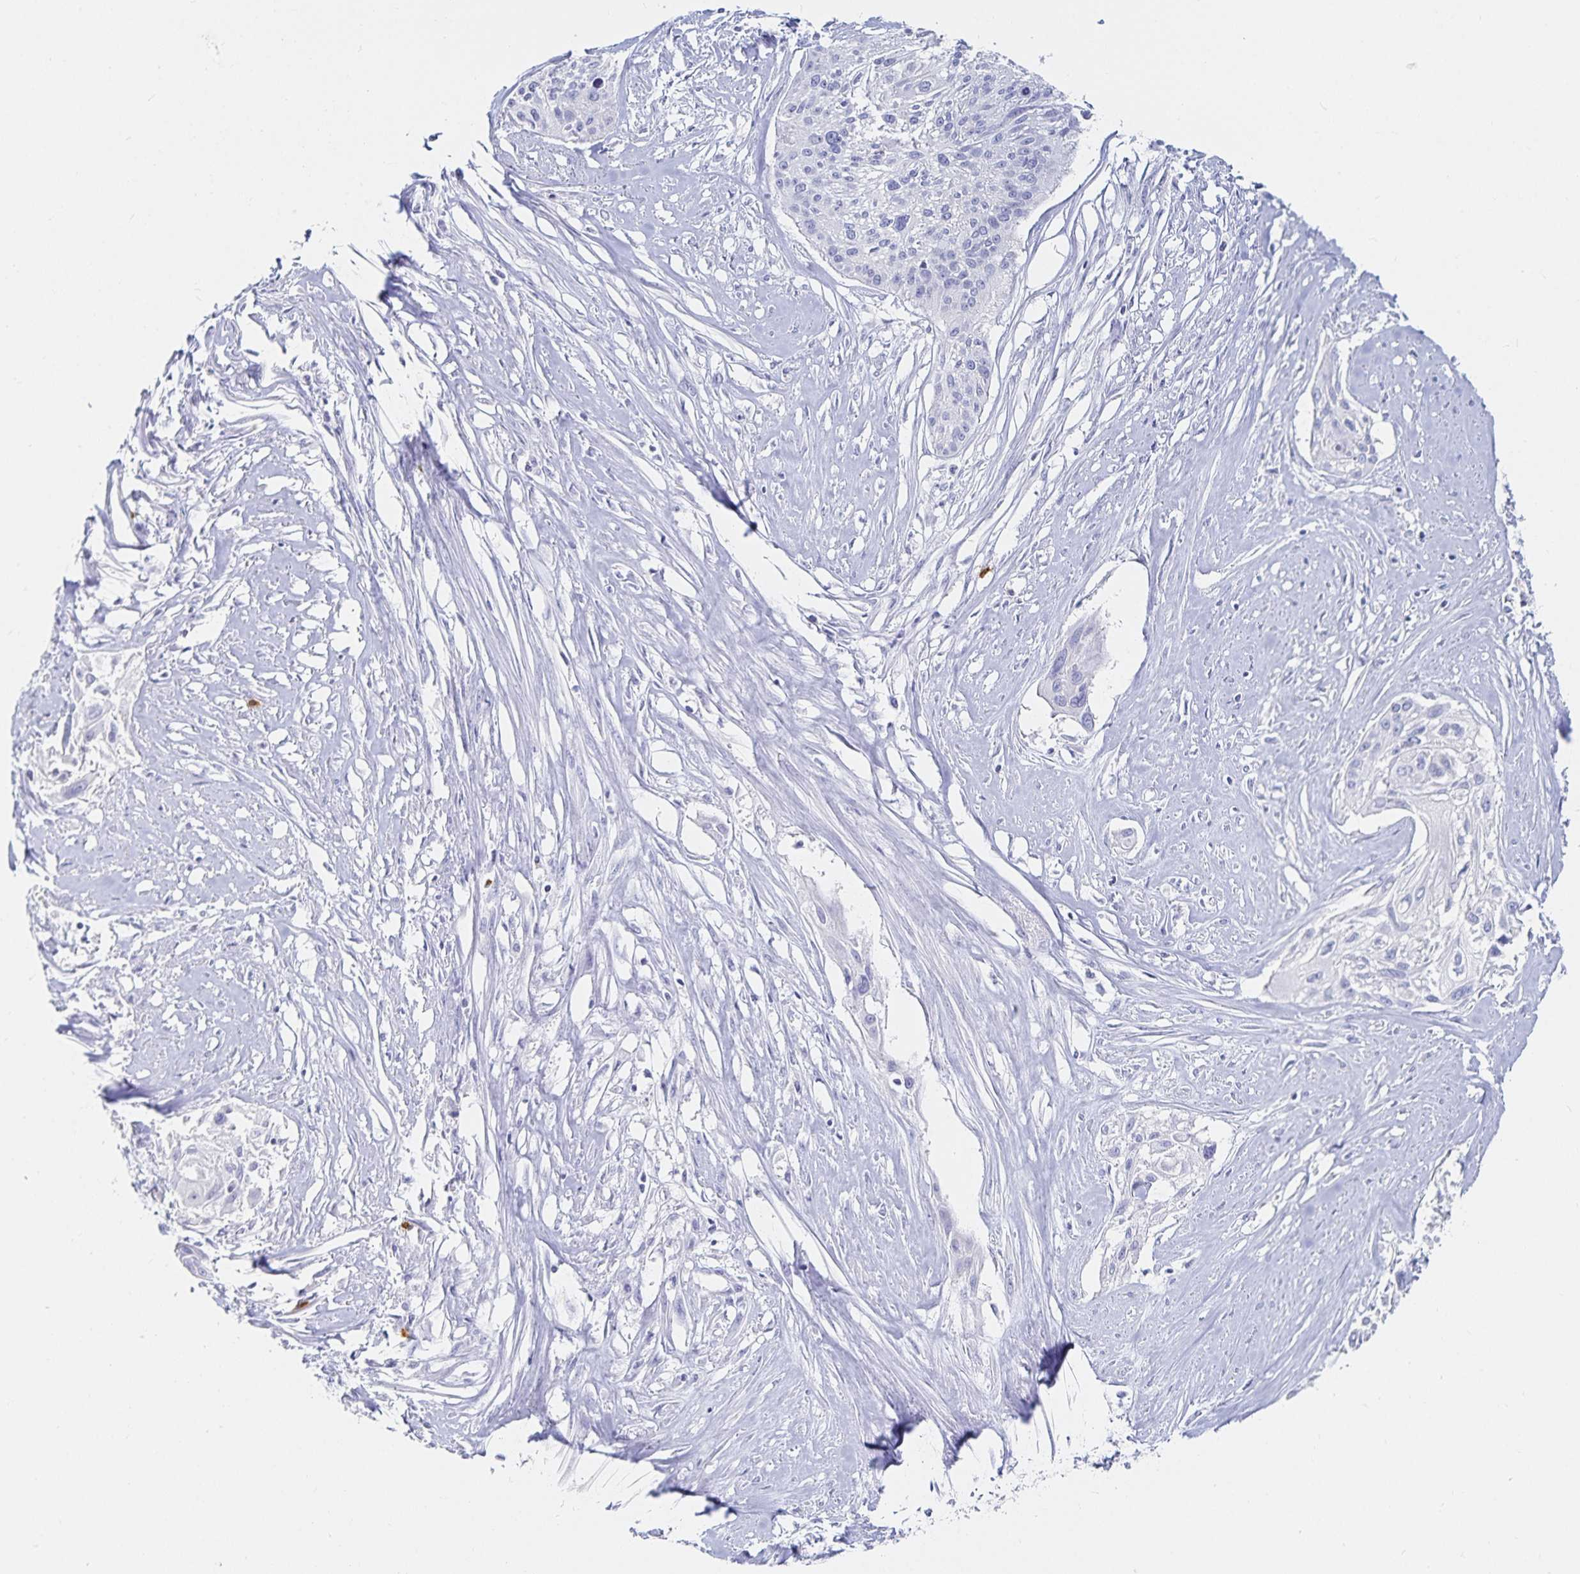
{"staining": {"intensity": "negative", "quantity": "none", "location": "none"}, "tissue": "cervical cancer", "cell_type": "Tumor cells", "image_type": "cancer", "snomed": [{"axis": "morphology", "description": "Squamous cell carcinoma, NOS"}, {"axis": "topography", "description": "Cervix"}], "caption": "Immunohistochemistry micrograph of neoplastic tissue: human cervical cancer (squamous cell carcinoma) stained with DAB (3,3'-diaminobenzidine) displays no significant protein positivity in tumor cells.", "gene": "TNIP1", "patient": {"sex": "female", "age": 49}}